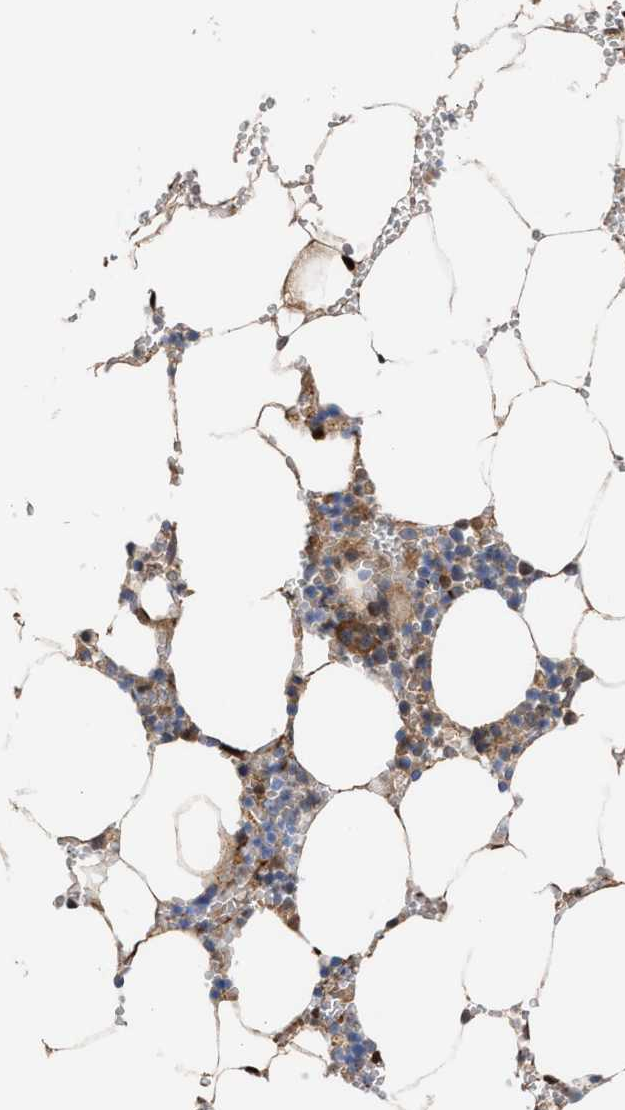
{"staining": {"intensity": "weak", "quantity": "25%-75%", "location": "cytoplasmic/membranous"}, "tissue": "bone marrow", "cell_type": "Hematopoietic cells", "image_type": "normal", "snomed": [{"axis": "morphology", "description": "Normal tissue, NOS"}, {"axis": "topography", "description": "Bone marrow"}], "caption": "IHC staining of benign bone marrow, which exhibits low levels of weak cytoplasmic/membranous staining in approximately 25%-75% of hematopoietic cells indicating weak cytoplasmic/membranous protein staining. The staining was performed using DAB (3,3'-diaminobenzidine) (brown) for protein detection and nuclei were counterstained in hematoxylin (blue).", "gene": "TP53I3", "patient": {"sex": "male", "age": 70}}